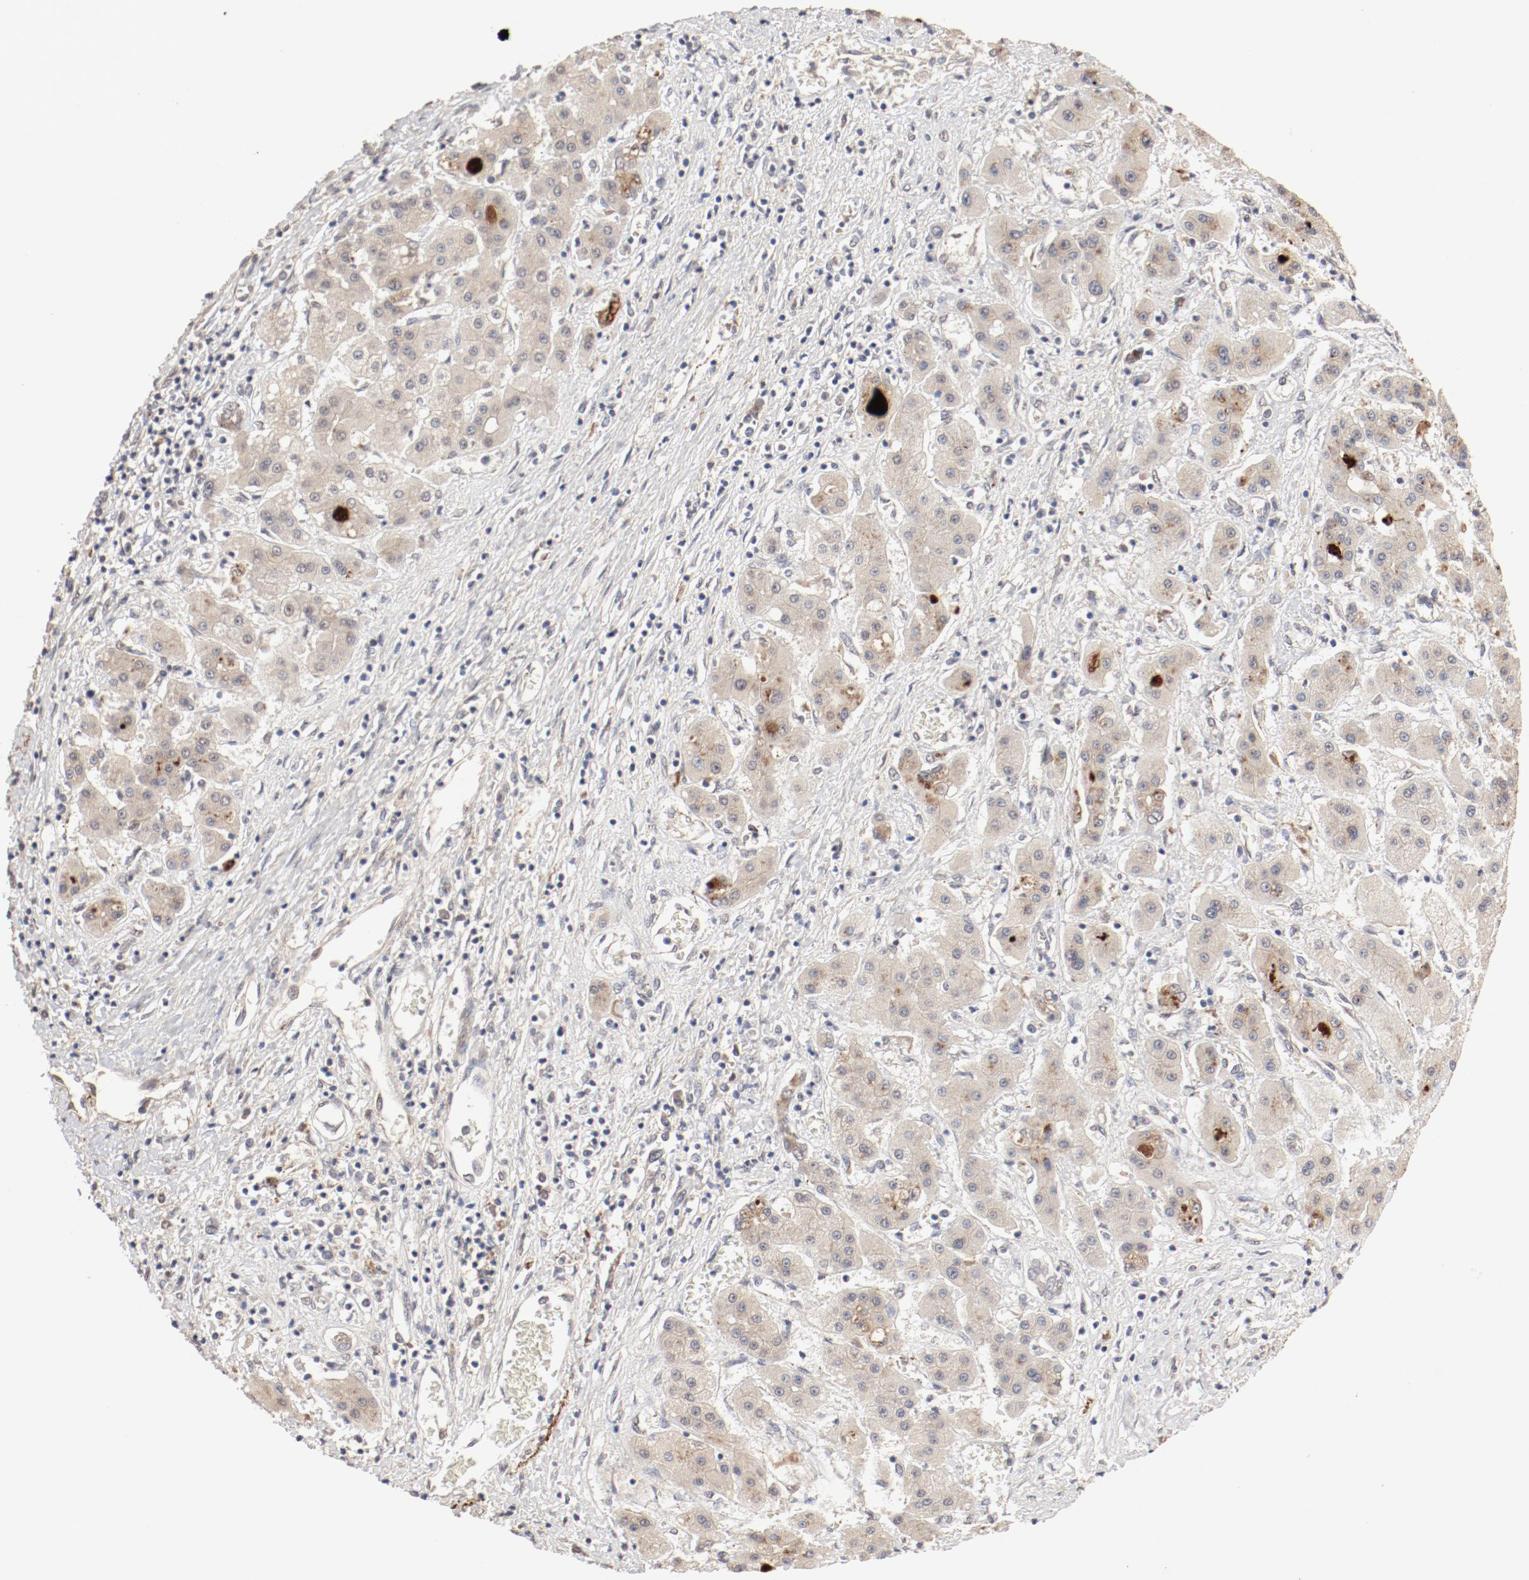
{"staining": {"intensity": "moderate", "quantity": ">75%", "location": "cytoplasmic/membranous"}, "tissue": "liver cancer", "cell_type": "Tumor cells", "image_type": "cancer", "snomed": [{"axis": "morphology", "description": "Carcinoma, Hepatocellular, NOS"}, {"axis": "topography", "description": "Liver"}], "caption": "This is a histology image of immunohistochemistry staining of liver cancer, which shows moderate expression in the cytoplasmic/membranous of tumor cells.", "gene": "IL3RA", "patient": {"sex": "male", "age": 24}}